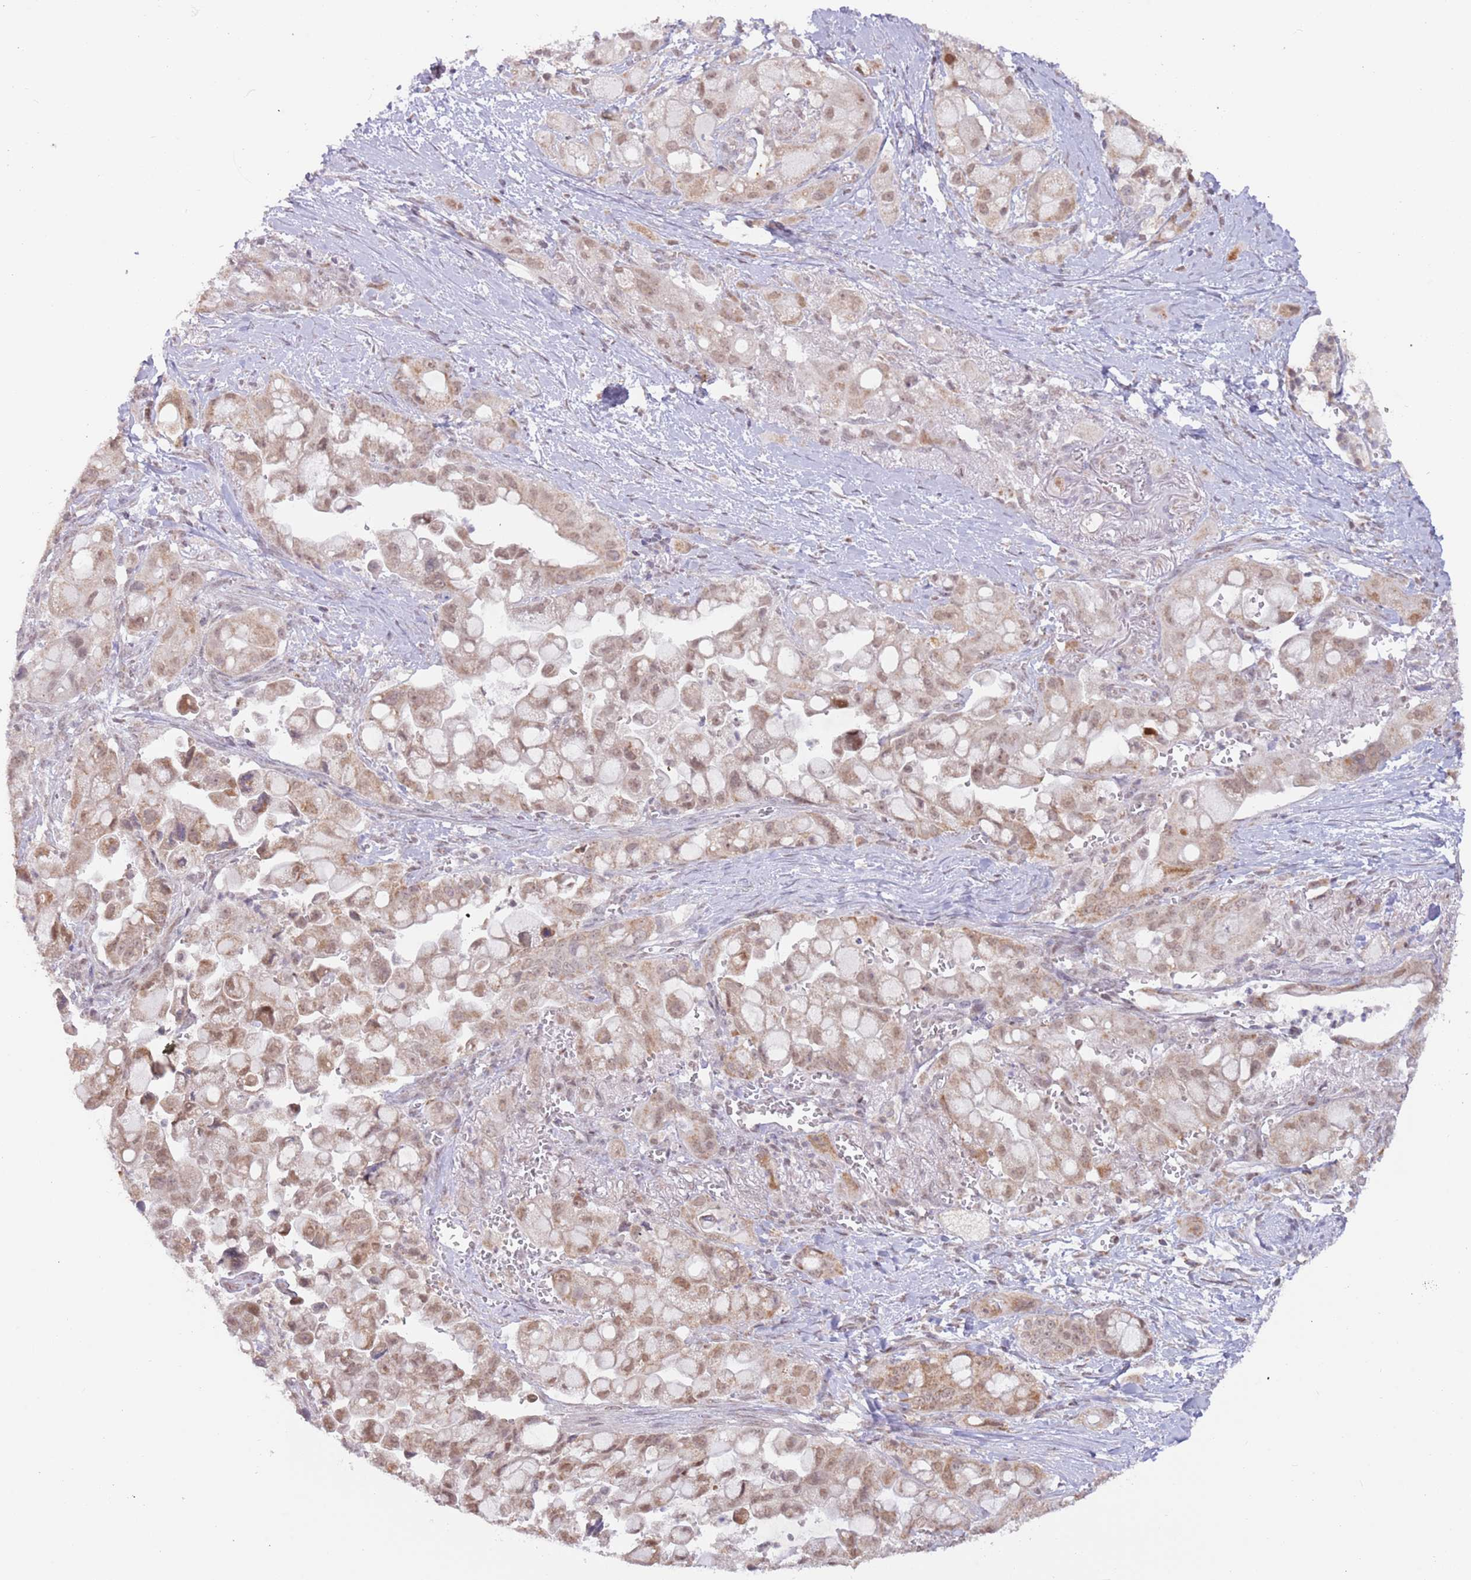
{"staining": {"intensity": "moderate", "quantity": ">75%", "location": "cytoplasmic/membranous,nuclear"}, "tissue": "pancreatic cancer", "cell_type": "Tumor cells", "image_type": "cancer", "snomed": [{"axis": "morphology", "description": "Adenocarcinoma, NOS"}, {"axis": "topography", "description": "Pancreas"}], "caption": "Protein positivity by IHC displays moderate cytoplasmic/membranous and nuclear expression in about >75% of tumor cells in pancreatic adenocarcinoma. Ihc stains the protein of interest in brown and the nuclei are stained blue.", "gene": "TIMM13", "patient": {"sex": "male", "age": 68}}